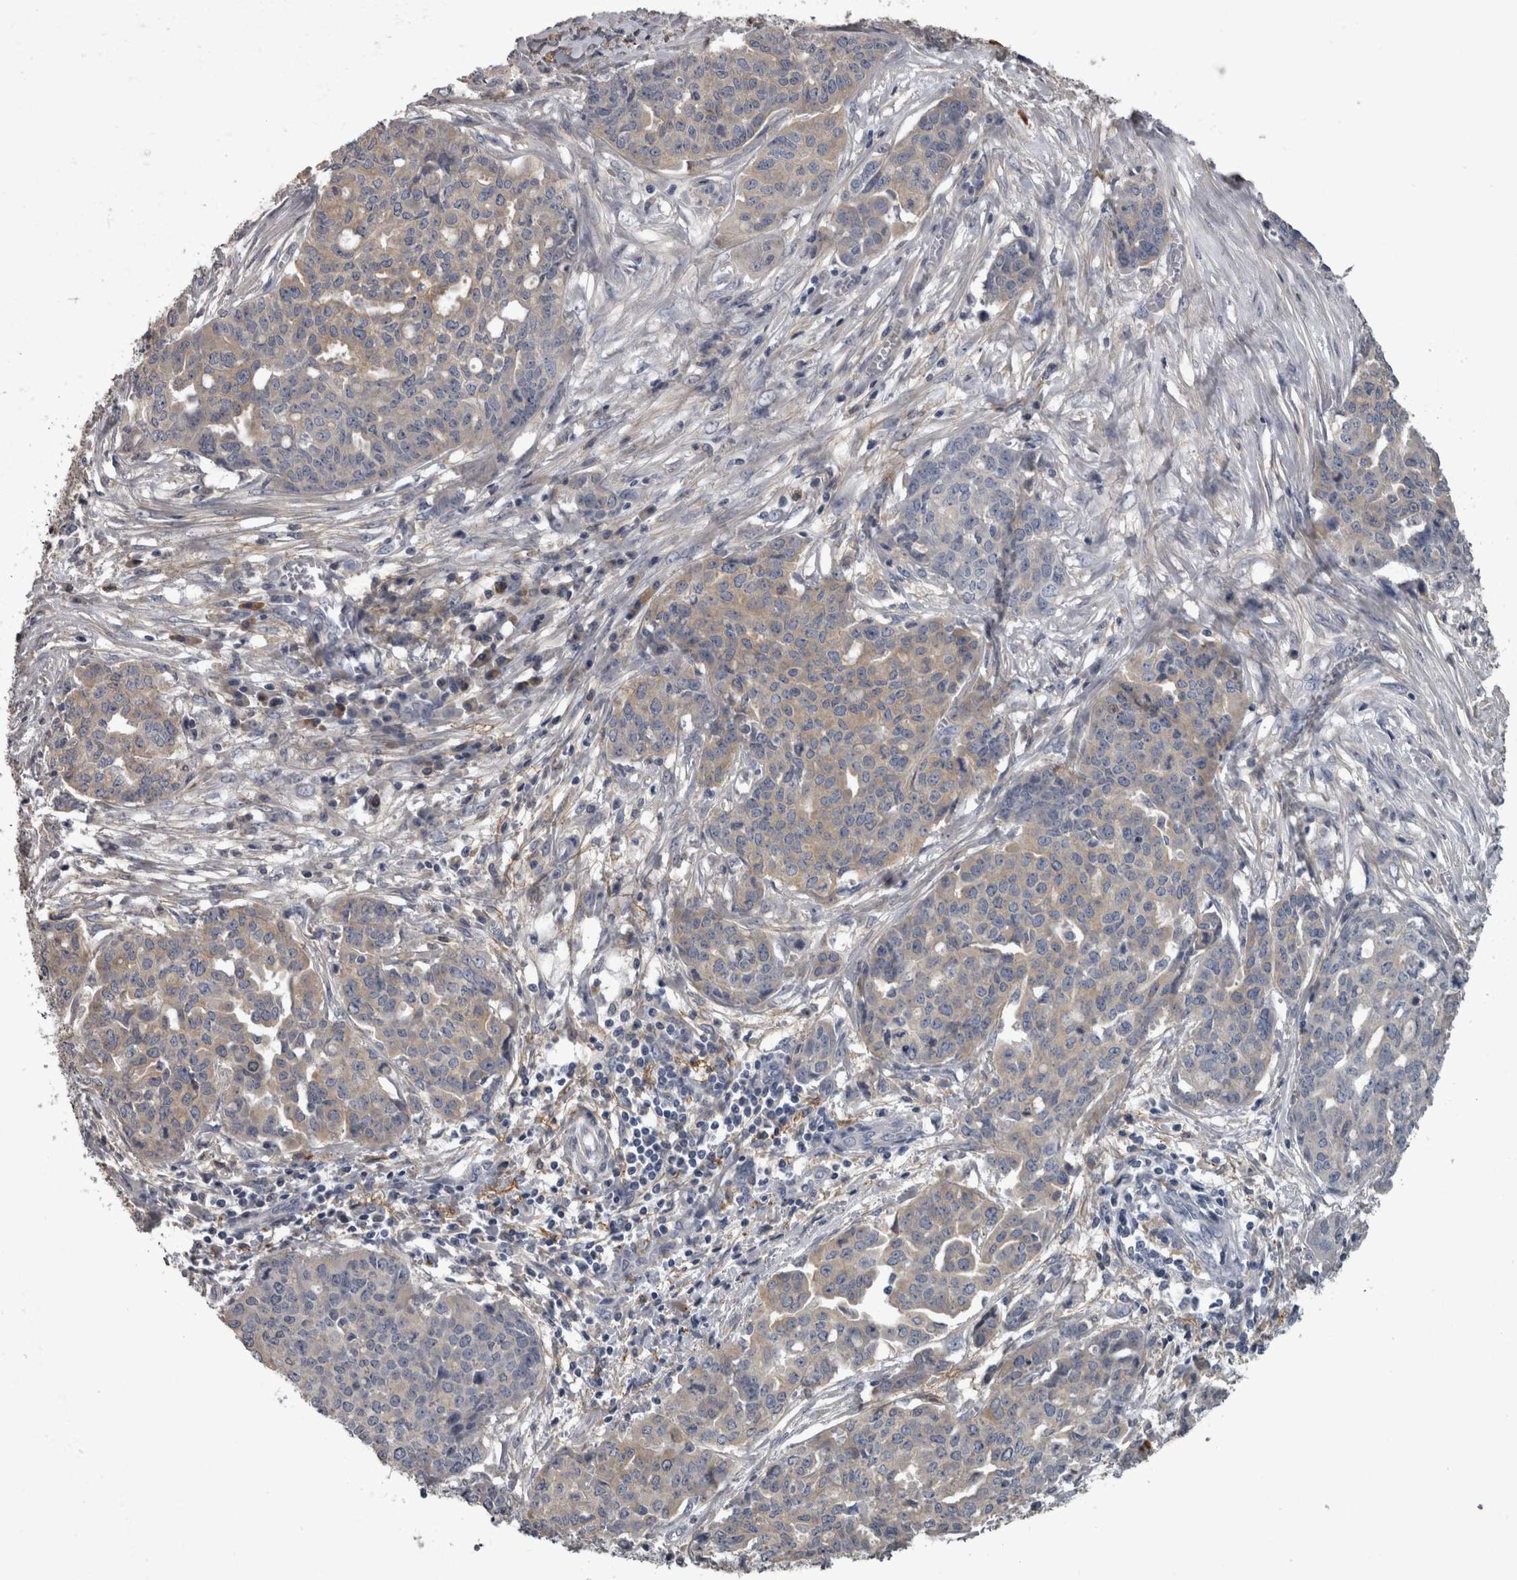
{"staining": {"intensity": "weak", "quantity": "<25%", "location": "cytoplasmic/membranous"}, "tissue": "ovarian cancer", "cell_type": "Tumor cells", "image_type": "cancer", "snomed": [{"axis": "morphology", "description": "Cystadenocarcinoma, serous, NOS"}, {"axis": "topography", "description": "Soft tissue"}, {"axis": "topography", "description": "Ovary"}], "caption": "High power microscopy image of an immunohistochemistry (IHC) micrograph of ovarian cancer (serous cystadenocarcinoma), revealing no significant staining in tumor cells.", "gene": "EFEMP2", "patient": {"sex": "female", "age": 57}}